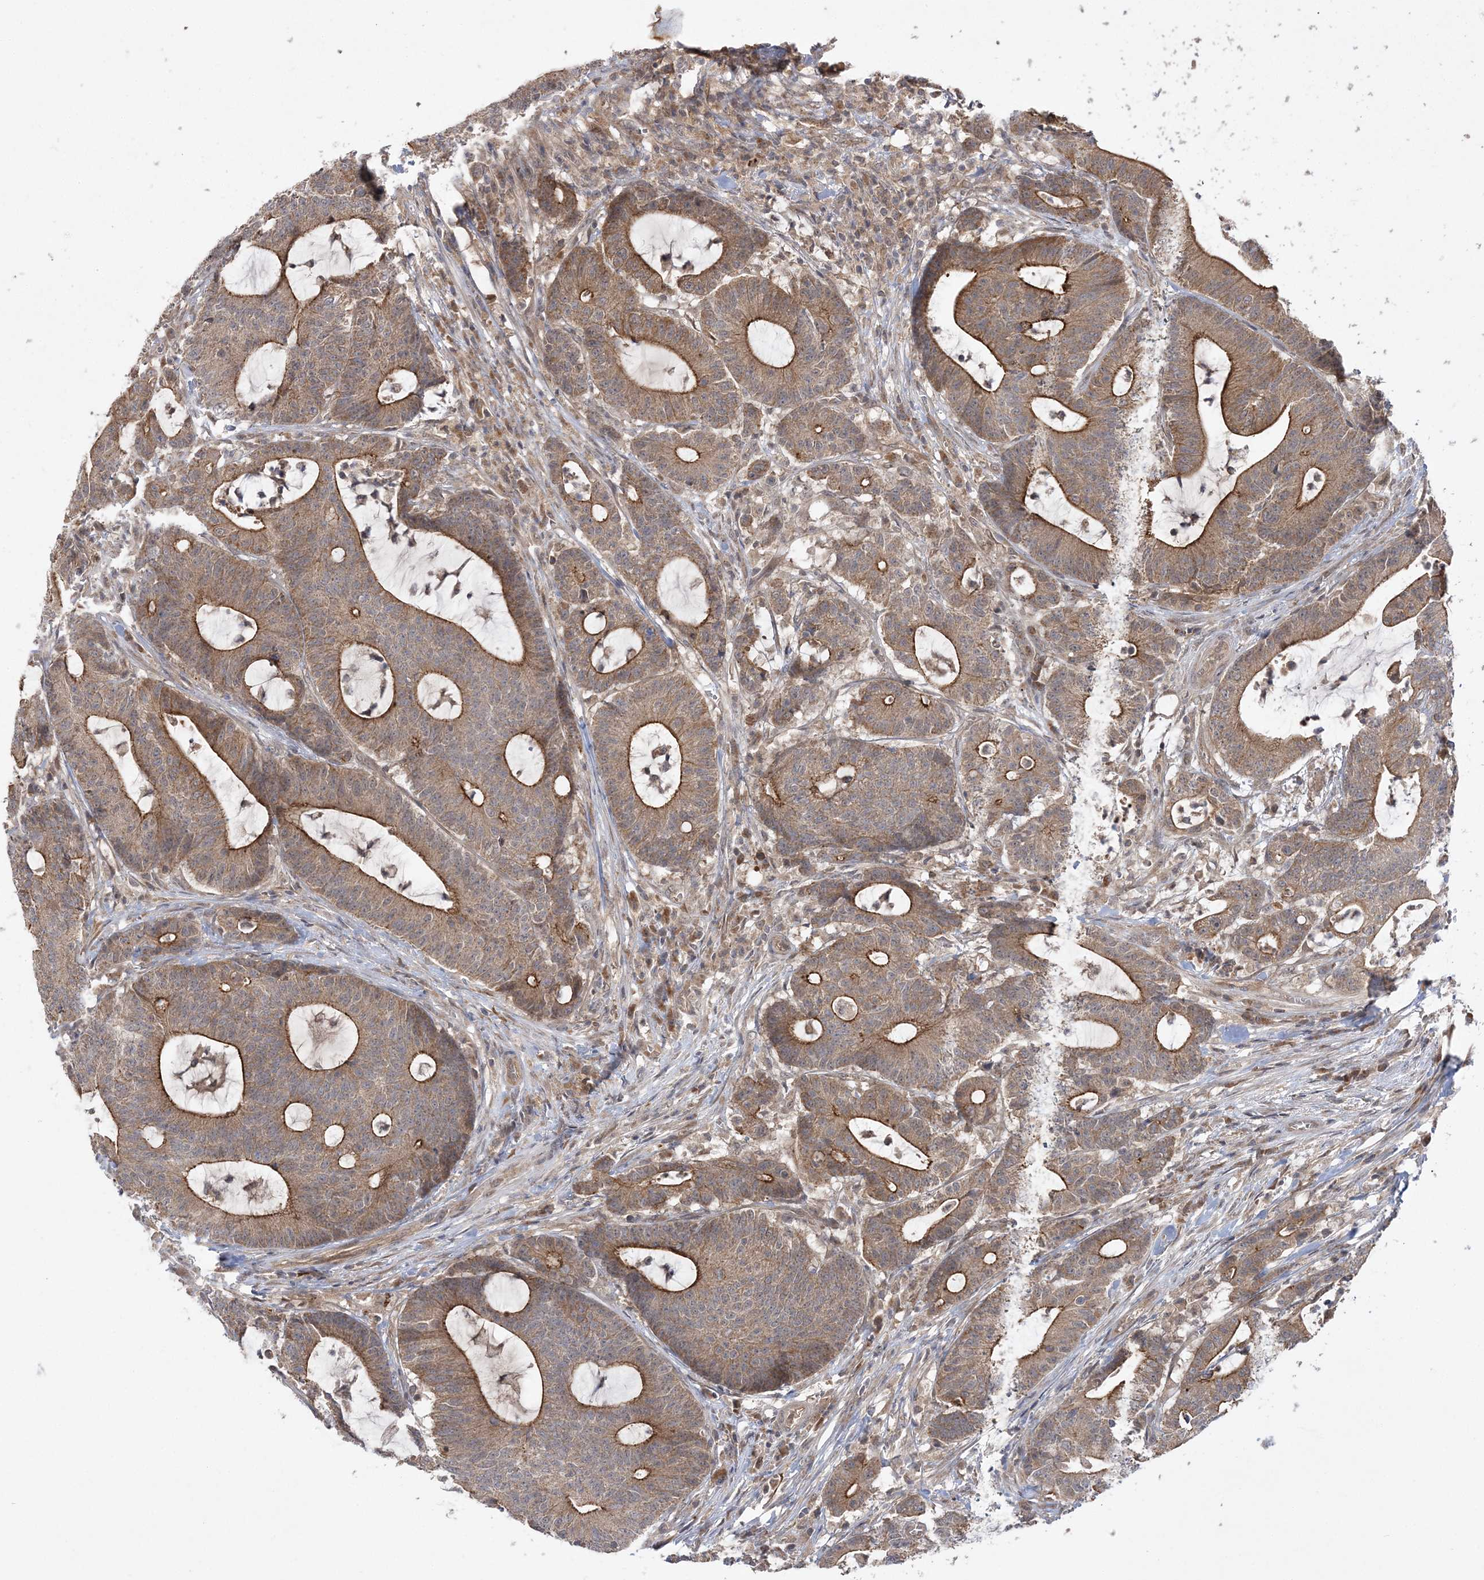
{"staining": {"intensity": "moderate", "quantity": ">75%", "location": "cytoplasmic/membranous"}, "tissue": "colorectal cancer", "cell_type": "Tumor cells", "image_type": "cancer", "snomed": [{"axis": "morphology", "description": "Adenocarcinoma, NOS"}, {"axis": "topography", "description": "Colon"}], "caption": "Colorectal cancer stained with a protein marker demonstrates moderate staining in tumor cells.", "gene": "MMADHC", "patient": {"sex": "female", "age": 84}}